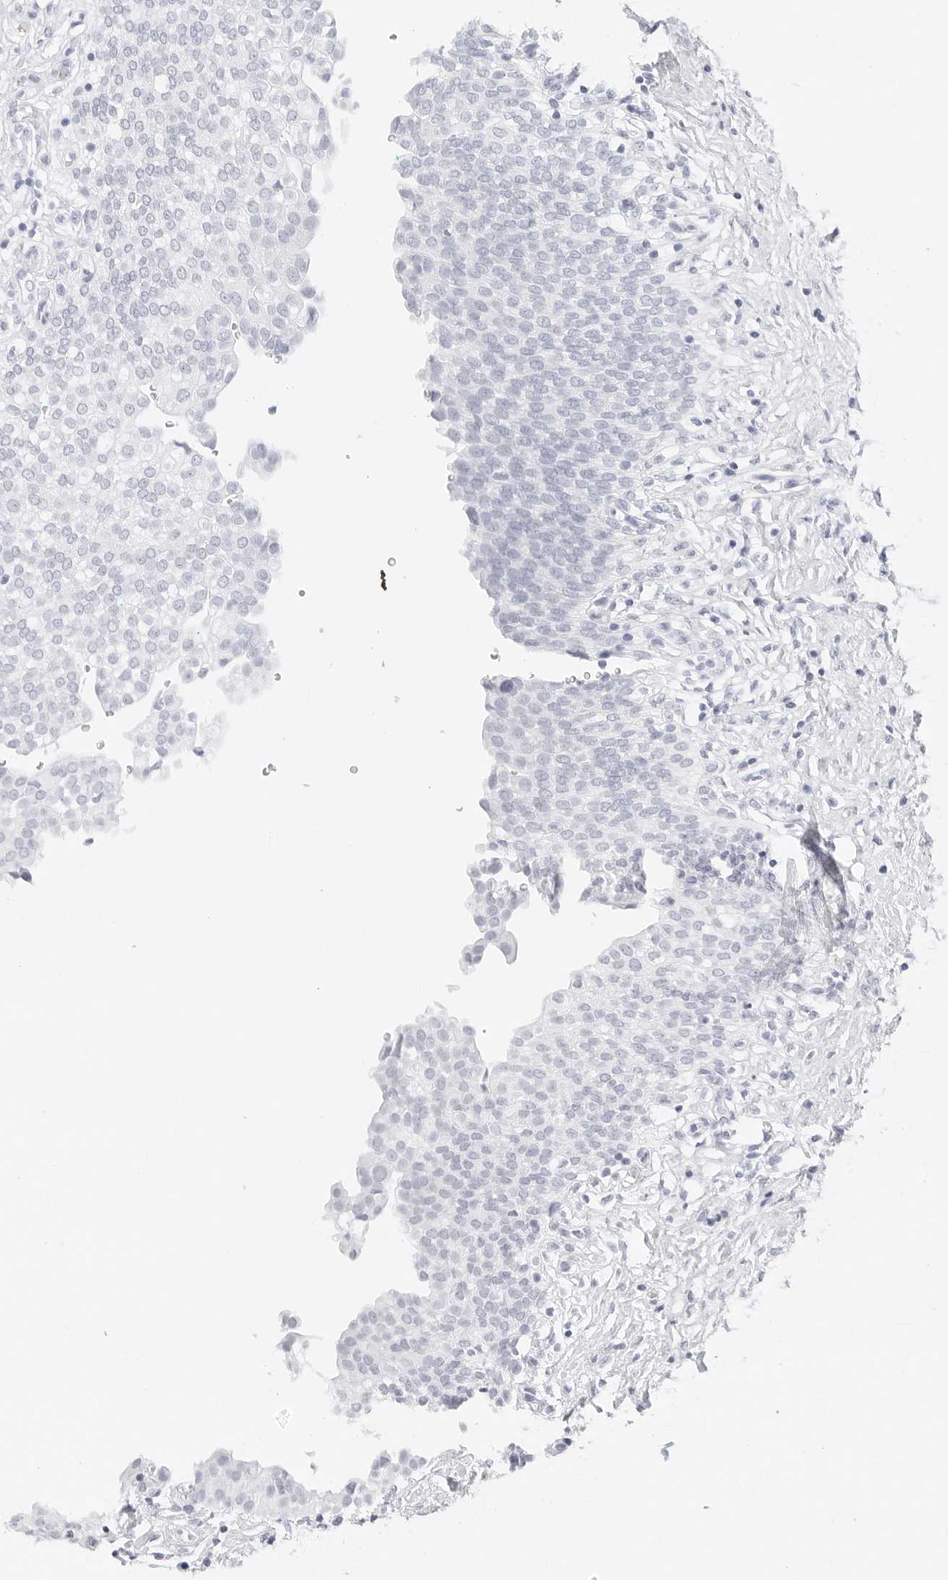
{"staining": {"intensity": "negative", "quantity": "none", "location": "none"}, "tissue": "urinary bladder", "cell_type": "Urothelial cells", "image_type": "normal", "snomed": [{"axis": "morphology", "description": "Urothelial carcinoma, High grade"}, {"axis": "topography", "description": "Urinary bladder"}], "caption": "Urothelial cells show no significant protein positivity in unremarkable urinary bladder. (DAB immunohistochemistry, high magnification).", "gene": "TFF2", "patient": {"sex": "male", "age": 46}}